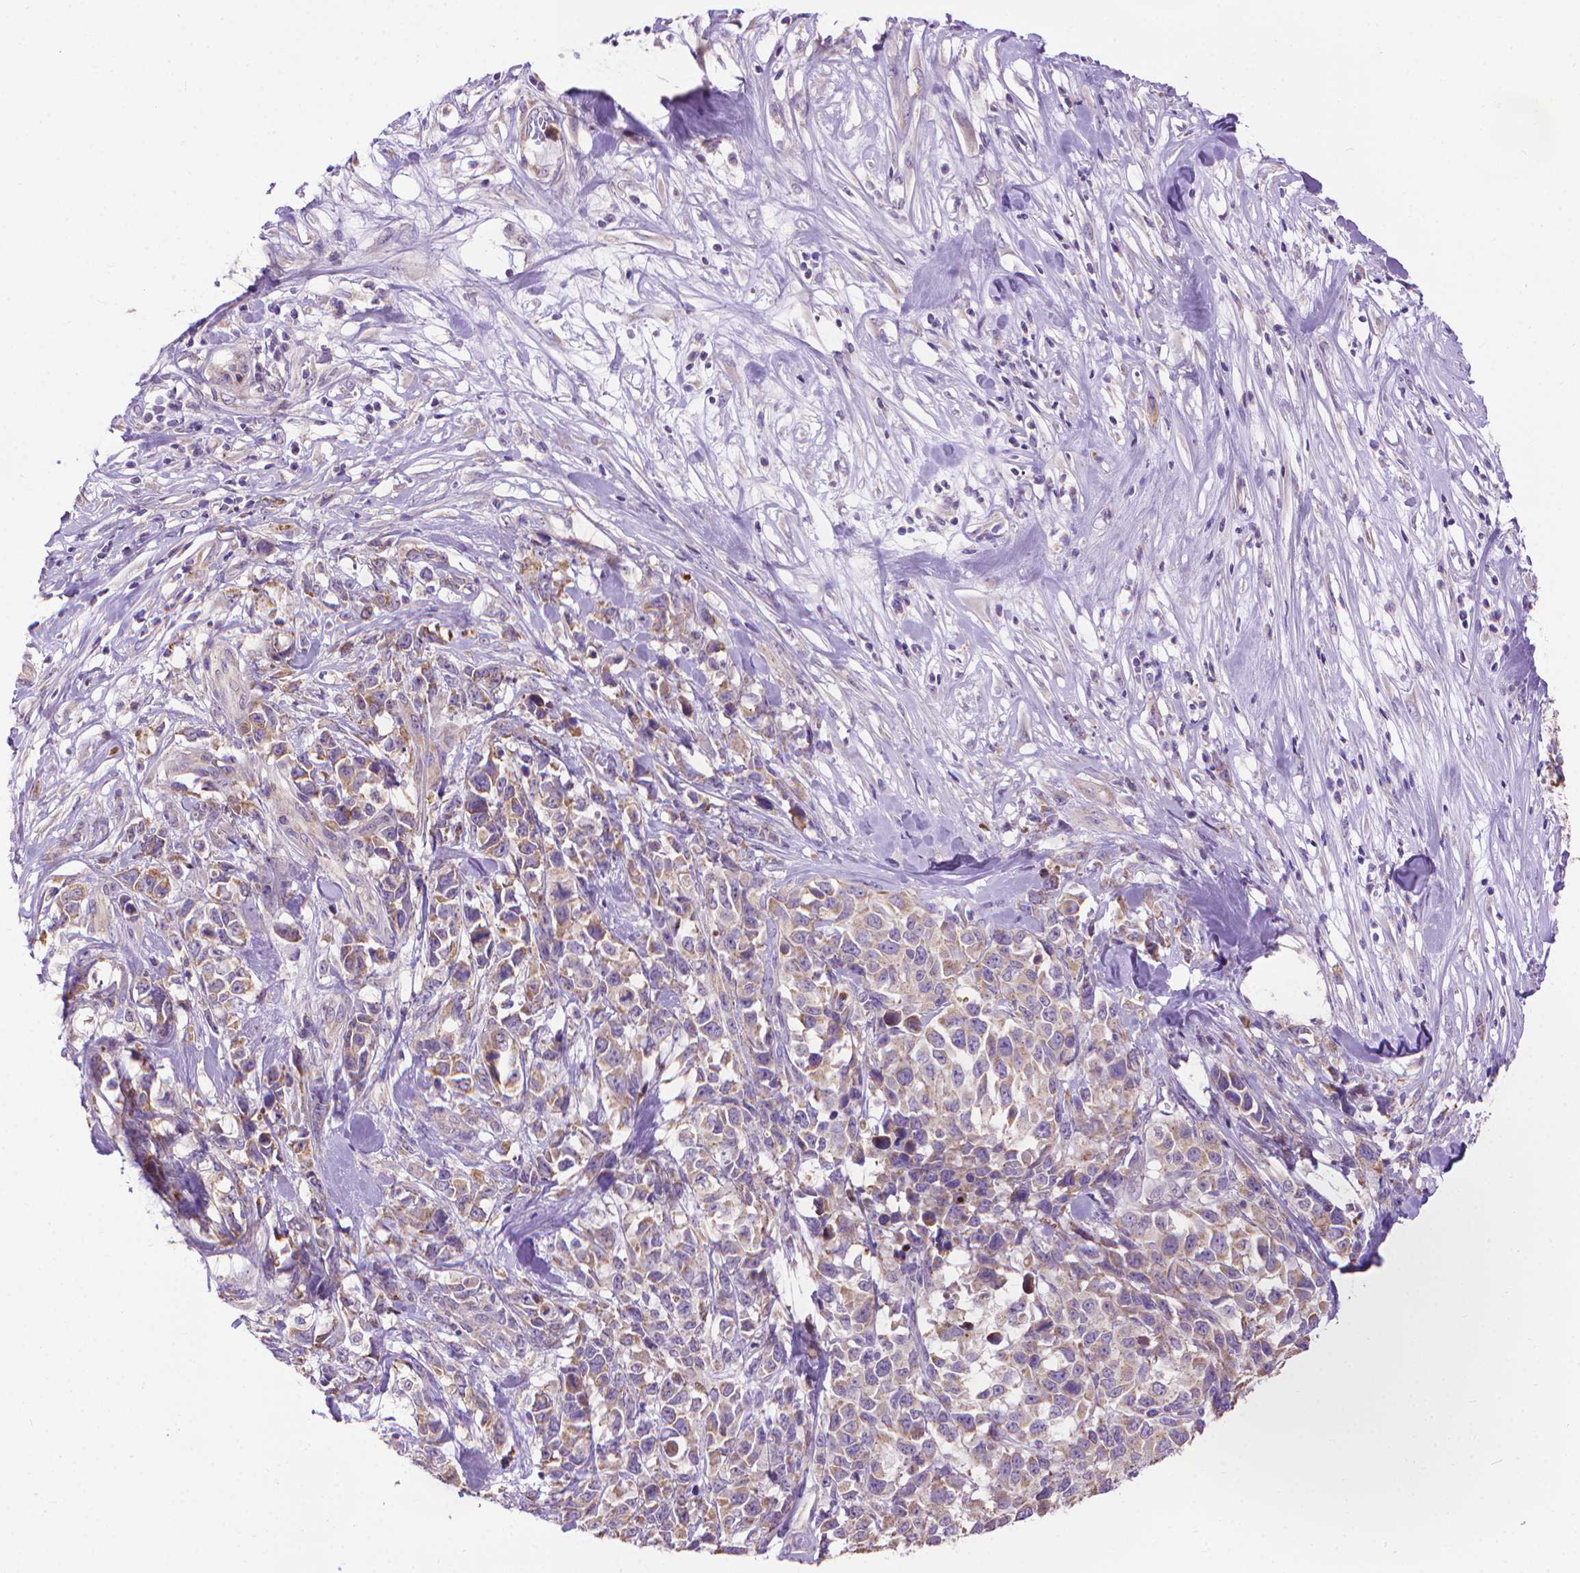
{"staining": {"intensity": "moderate", "quantity": "25%-75%", "location": "cytoplasmic/membranous"}, "tissue": "melanoma", "cell_type": "Tumor cells", "image_type": "cancer", "snomed": [{"axis": "morphology", "description": "Malignant melanoma, Metastatic site"}, {"axis": "topography", "description": "Skin"}], "caption": "Immunohistochemical staining of human malignant melanoma (metastatic site) reveals medium levels of moderate cytoplasmic/membranous protein expression in about 25%-75% of tumor cells.", "gene": "SYN1", "patient": {"sex": "male", "age": 84}}